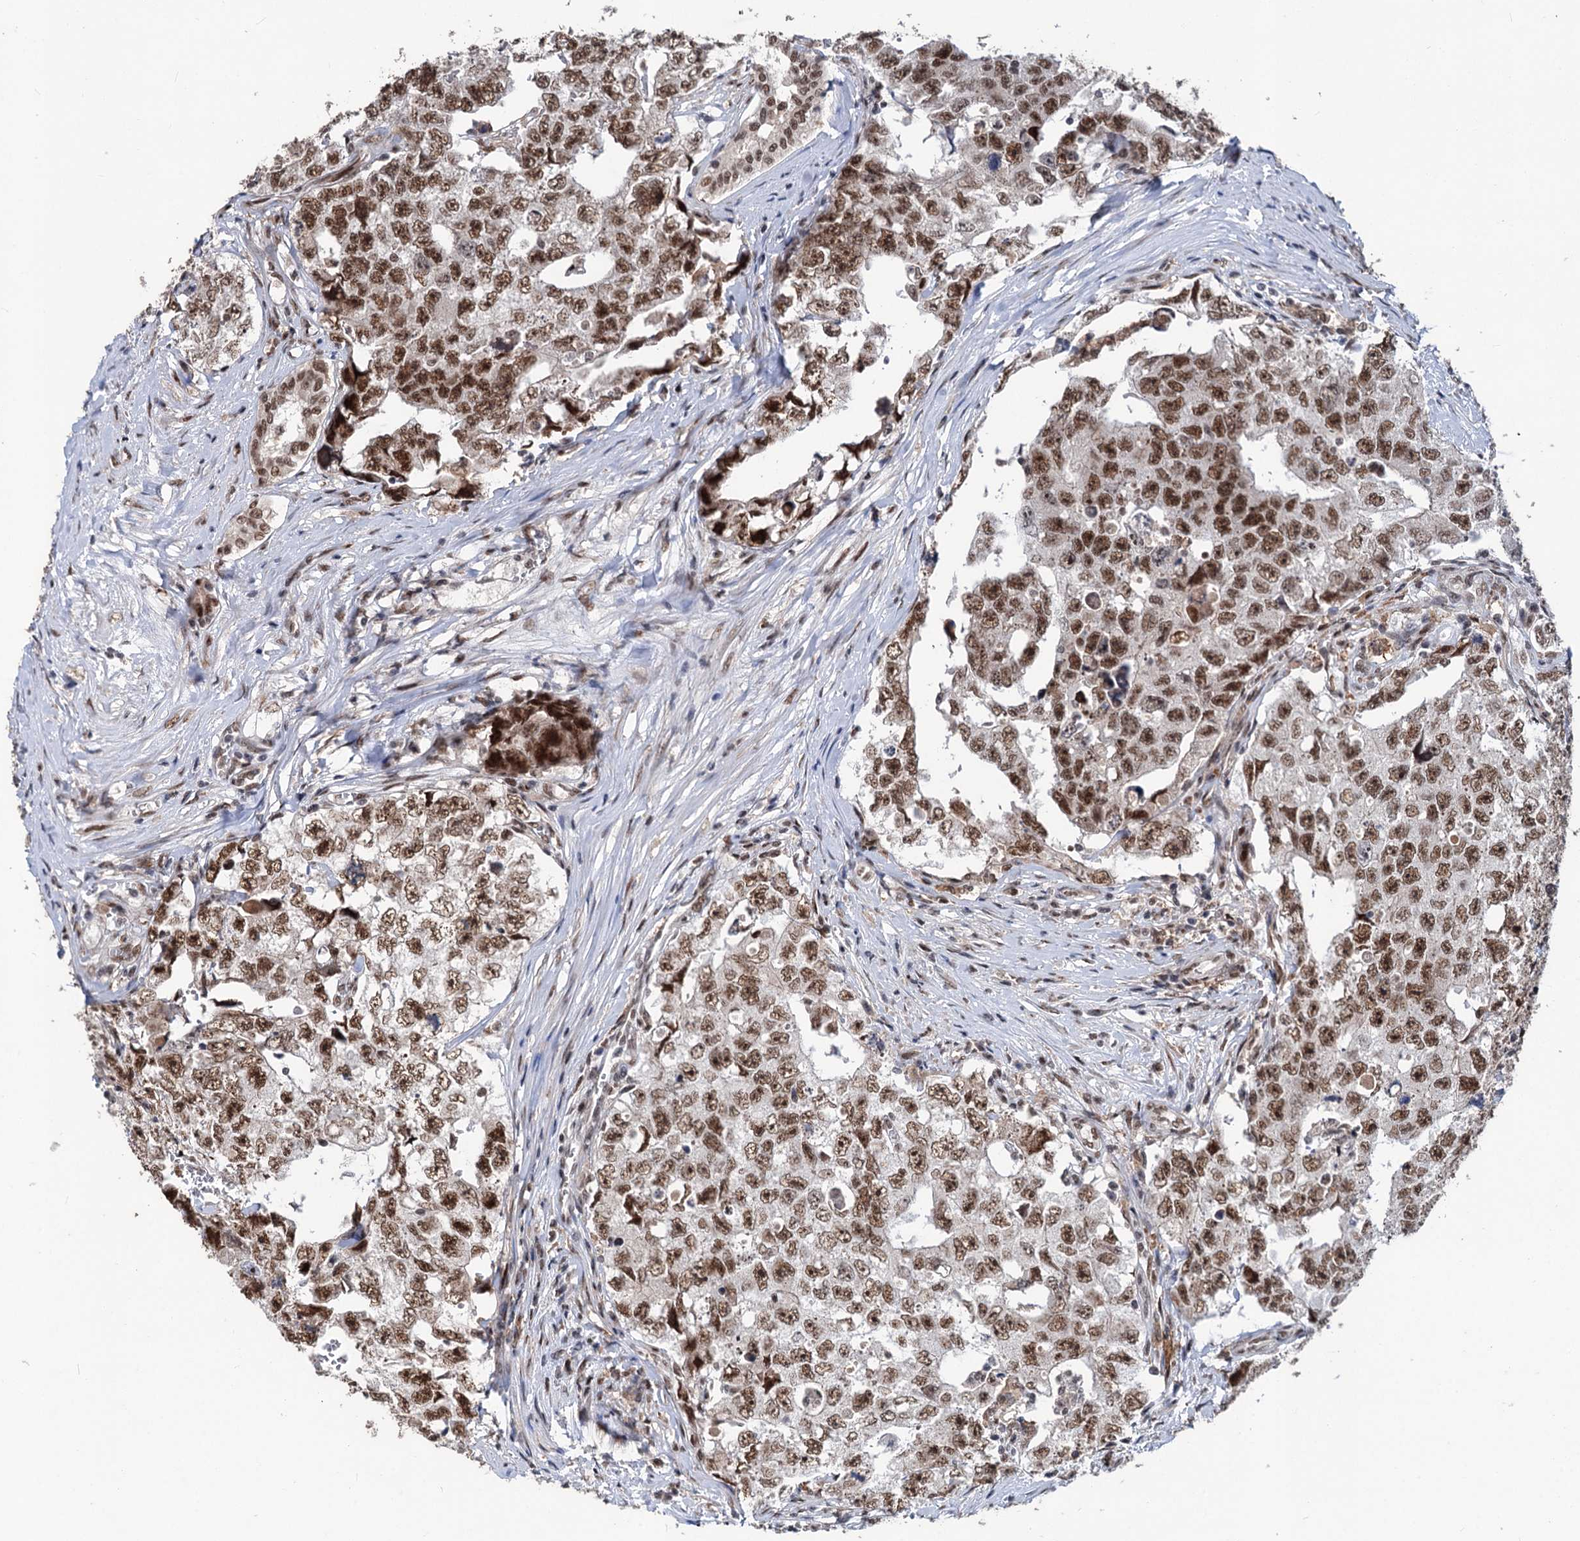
{"staining": {"intensity": "moderate", "quantity": "25%-75%", "location": "nuclear"}, "tissue": "testis cancer", "cell_type": "Tumor cells", "image_type": "cancer", "snomed": [{"axis": "morphology", "description": "Carcinoma, Embryonal, NOS"}, {"axis": "topography", "description": "Testis"}], "caption": "About 25%-75% of tumor cells in testis cancer display moderate nuclear protein expression as visualized by brown immunohistochemical staining.", "gene": "PHF8", "patient": {"sex": "male", "age": 17}}